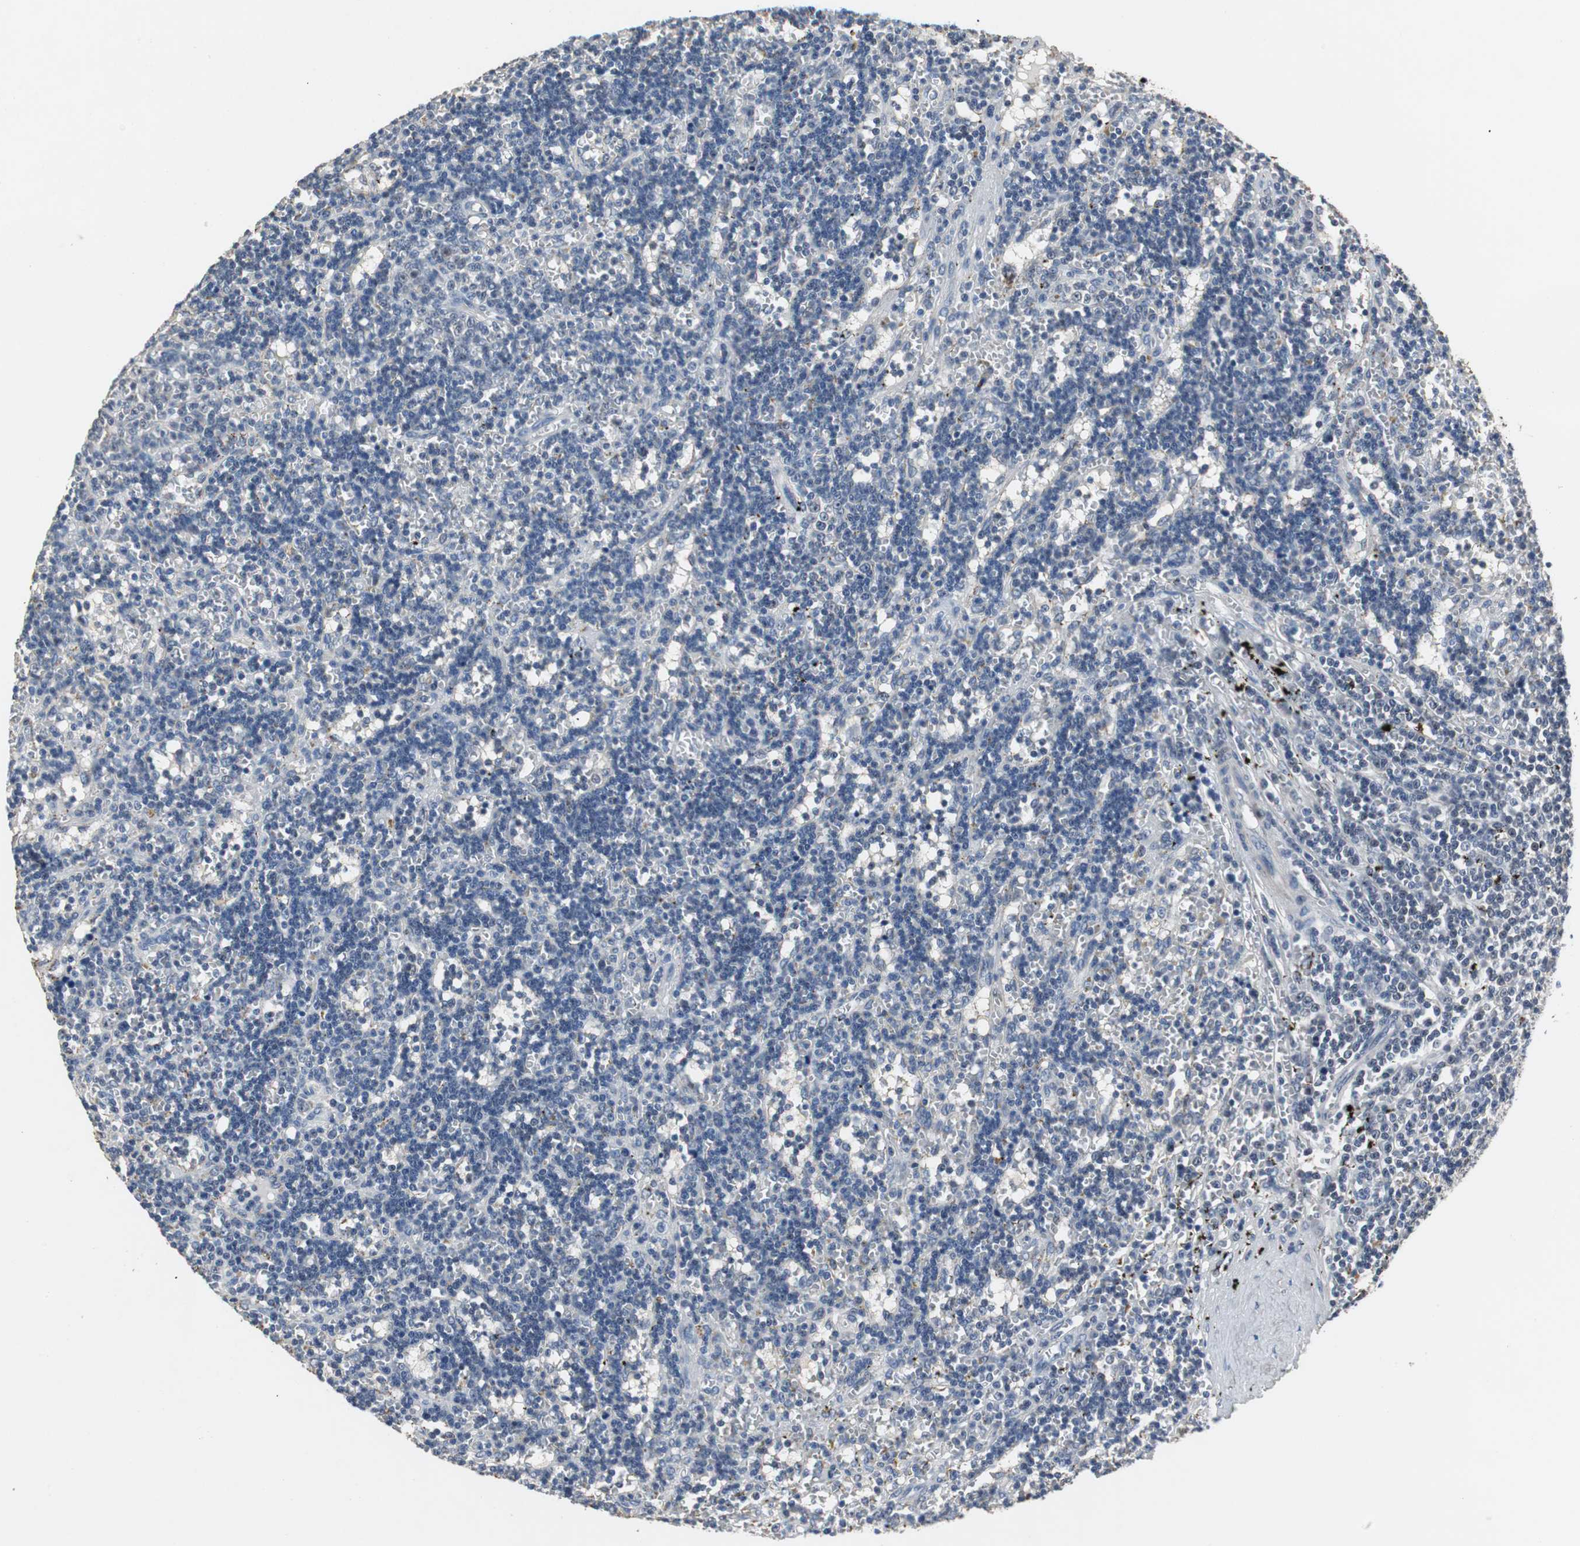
{"staining": {"intensity": "negative", "quantity": "none", "location": "none"}, "tissue": "lymphoma", "cell_type": "Tumor cells", "image_type": "cancer", "snomed": [{"axis": "morphology", "description": "Malignant lymphoma, non-Hodgkin's type, Low grade"}, {"axis": "topography", "description": "Spleen"}], "caption": "Immunohistochemistry (IHC) image of neoplastic tissue: malignant lymphoma, non-Hodgkin's type (low-grade) stained with DAB exhibits no significant protein expression in tumor cells. Nuclei are stained in blue.", "gene": "PCYT1B", "patient": {"sex": "male", "age": 60}}